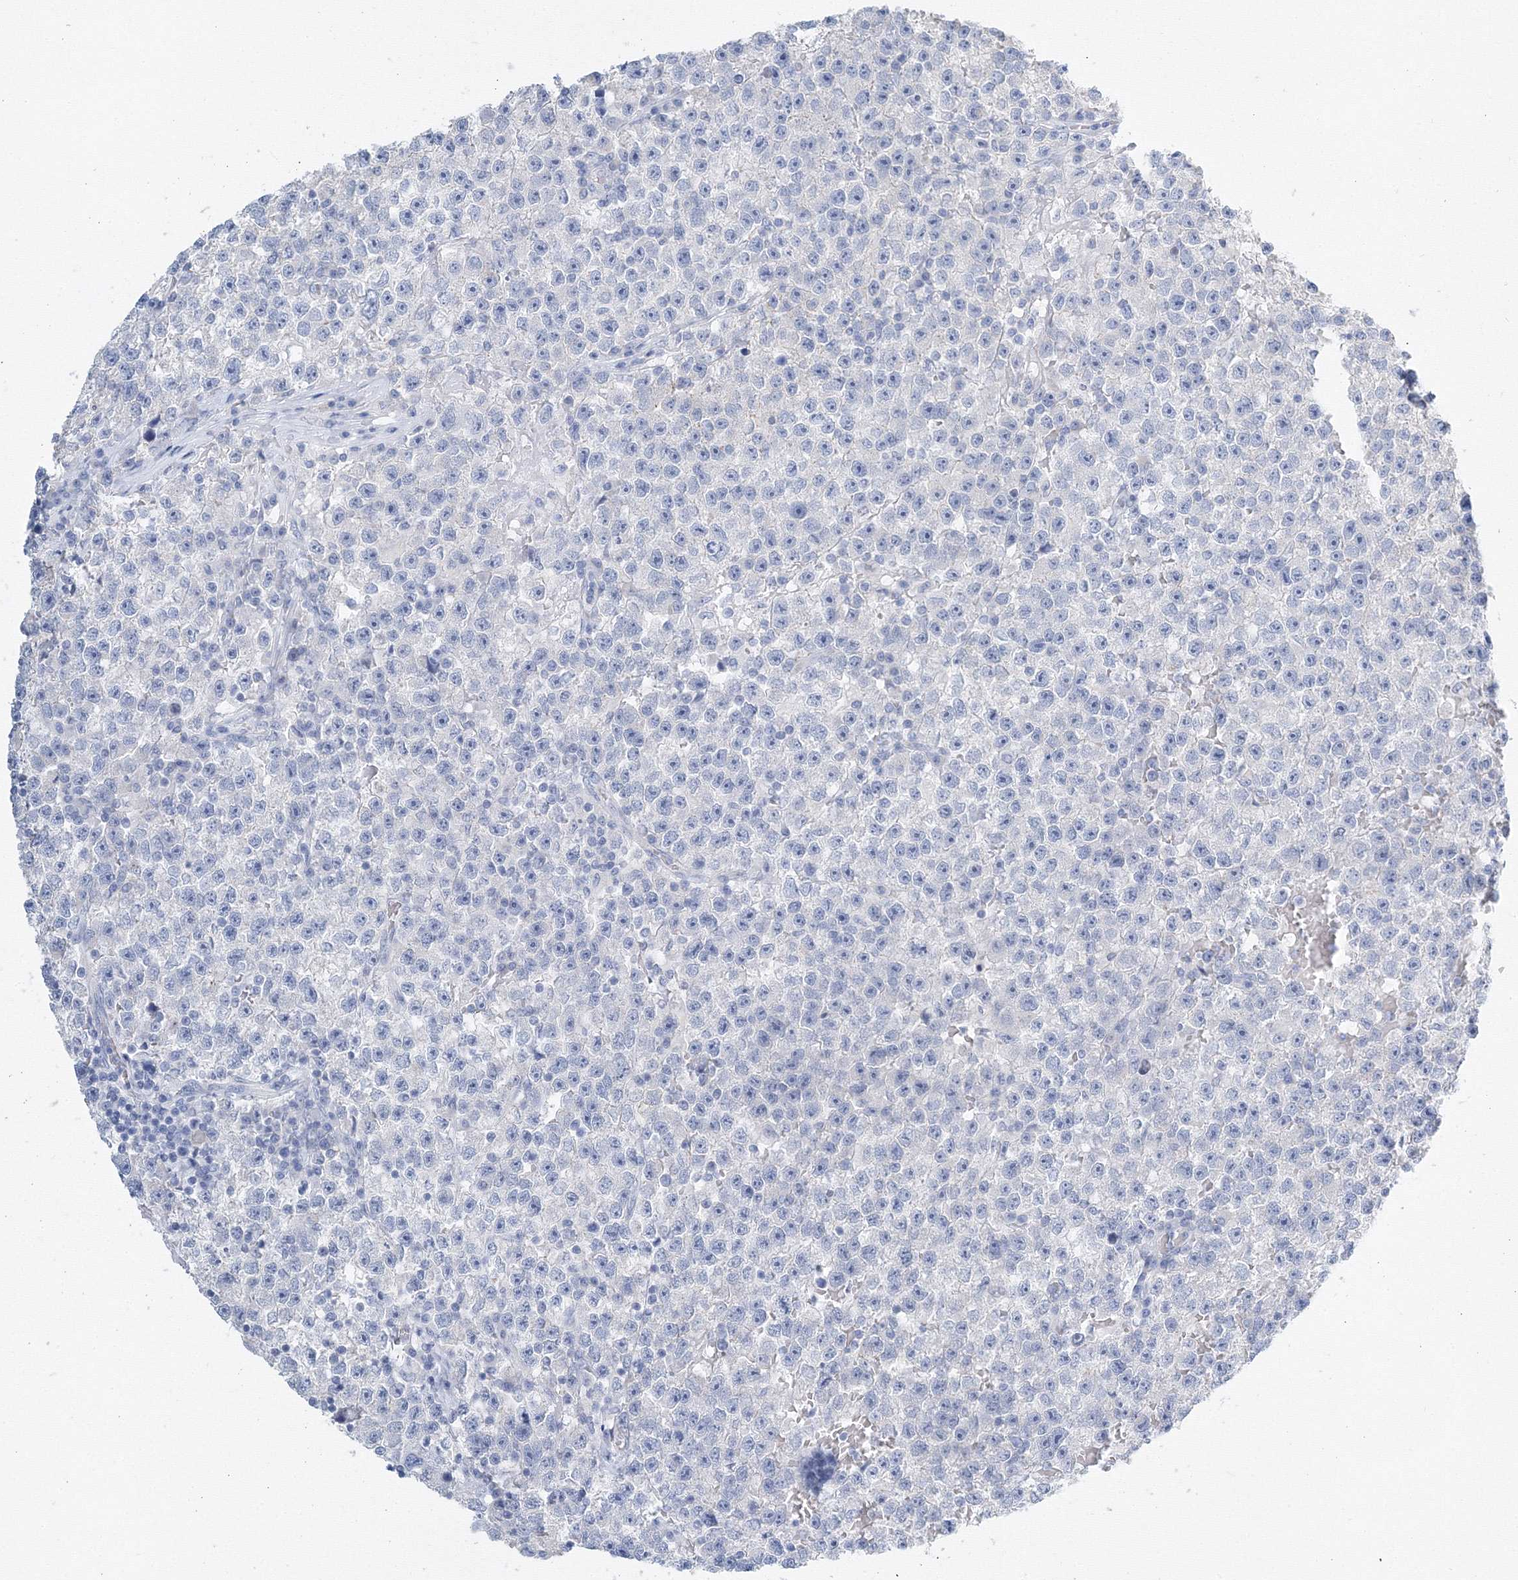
{"staining": {"intensity": "negative", "quantity": "none", "location": "none"}, "tissue": "testis cancer", "cell_type": "Tumor cells", "image_type": "cancer", "snomed": [{"axis": "morphology", "description": "Seminoma, NOS"}, {"axis": "topography", "description": "Testis"}], "caption": "DAB immunohistochemical staining of testis seminoma displays no significant expression in tumor cells.", "gene": "AASDH", "patient": {"sex": "male", "age": 22}}